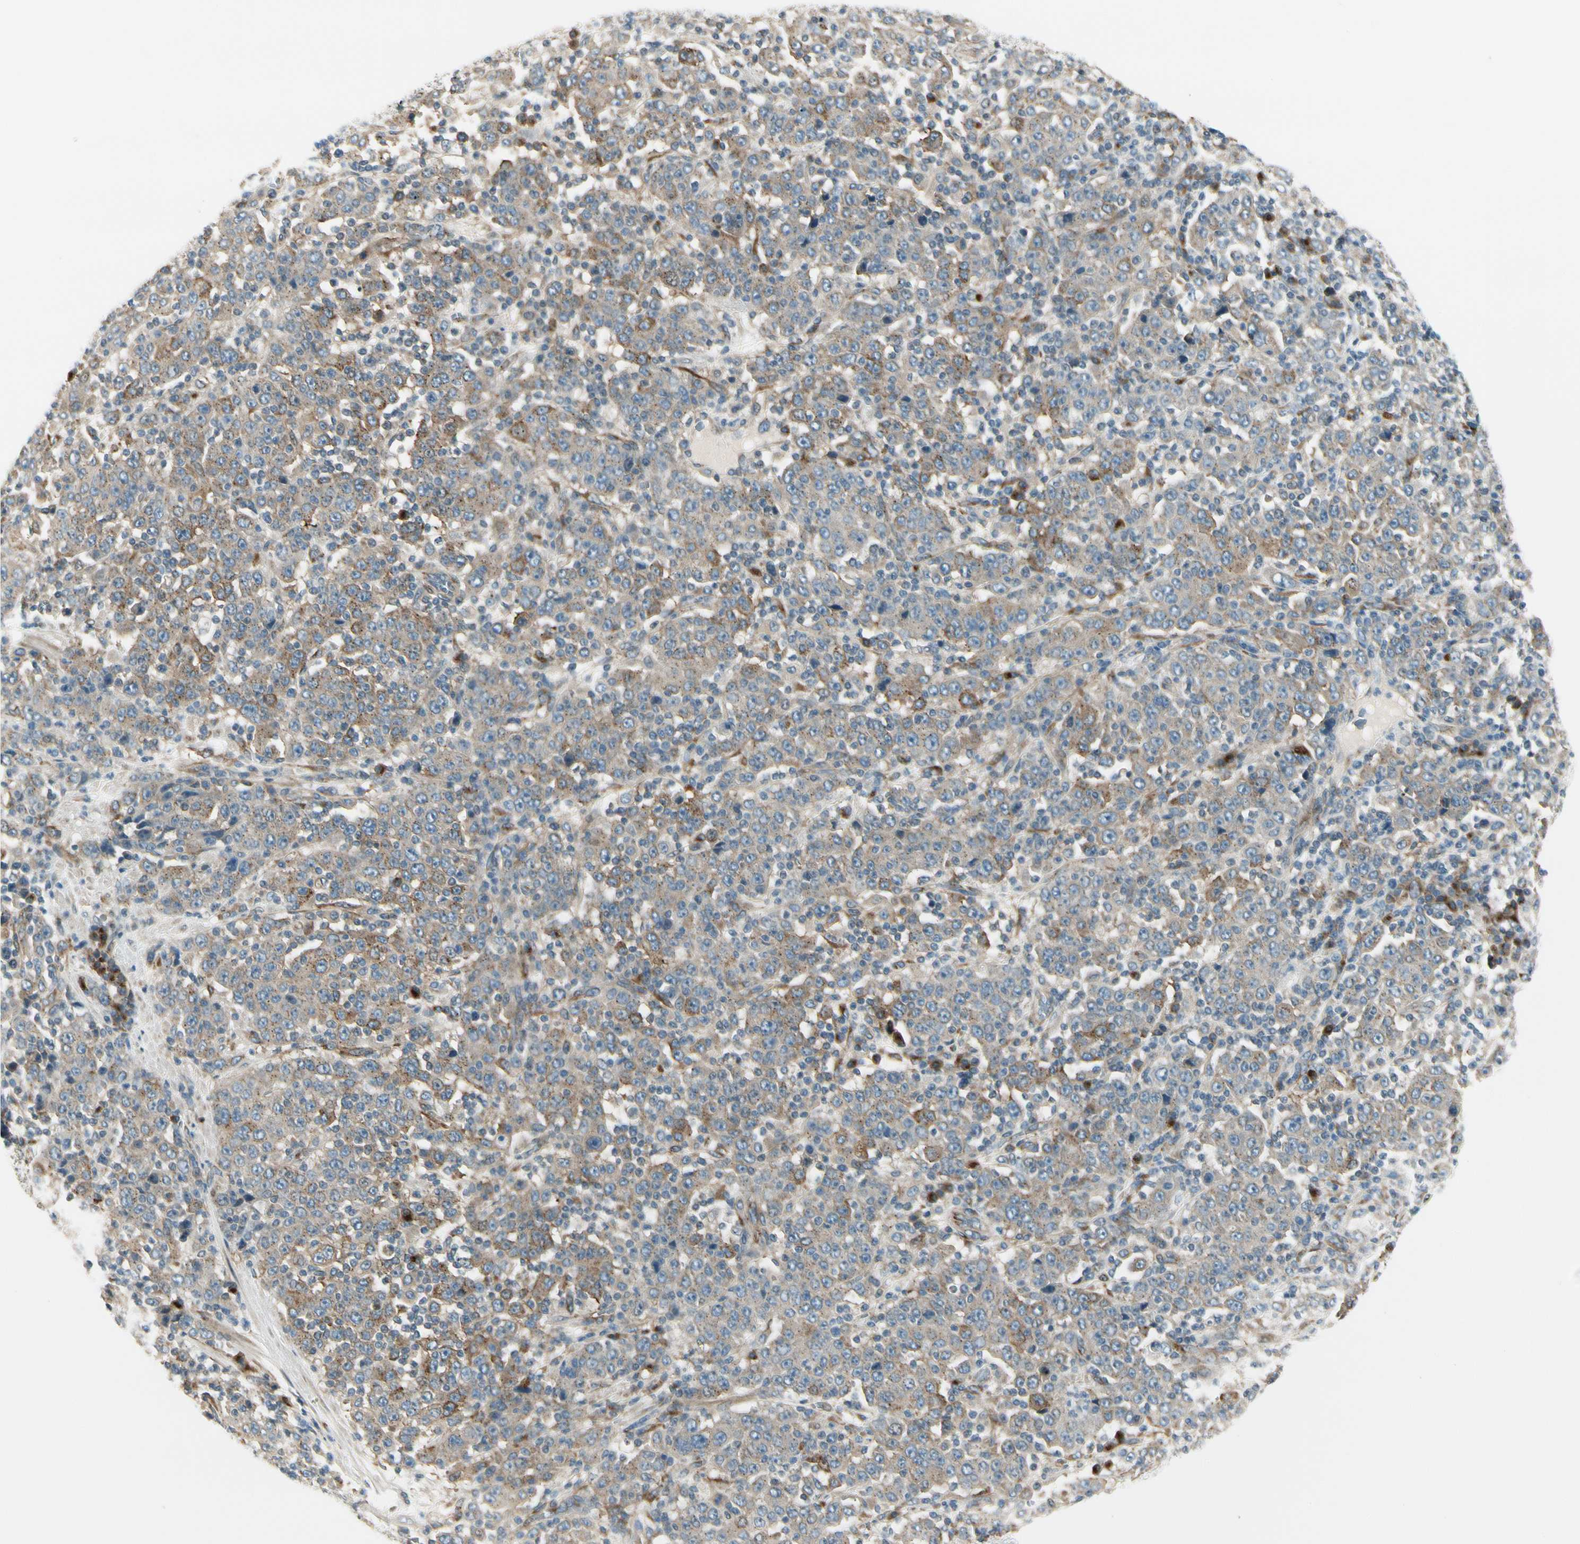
{"staining": {"intensity": "moderate", "quantity": ">75%", "location": "cytoplasmic/membranous"}, "tissue": "stomach cancer", "cell_type": "Tumor cells", "image_type": "cancer", "snomed": [{"axis": "morphology", "description": "Normal tissue, NOS"}, {"axis": "morphology", "description": "Adenocarcinoma, NOS"}, {"axis": "topography", "description": "Stomach, upper"}, {"axis": "topography", "description": "Stomach"}], "caption": "Human stomach cancer stained with a protein marker demonstrates moderate staining in tumor cells.", "gene": "MANSC1", "patient": {"sex": "male", "age": 59}}